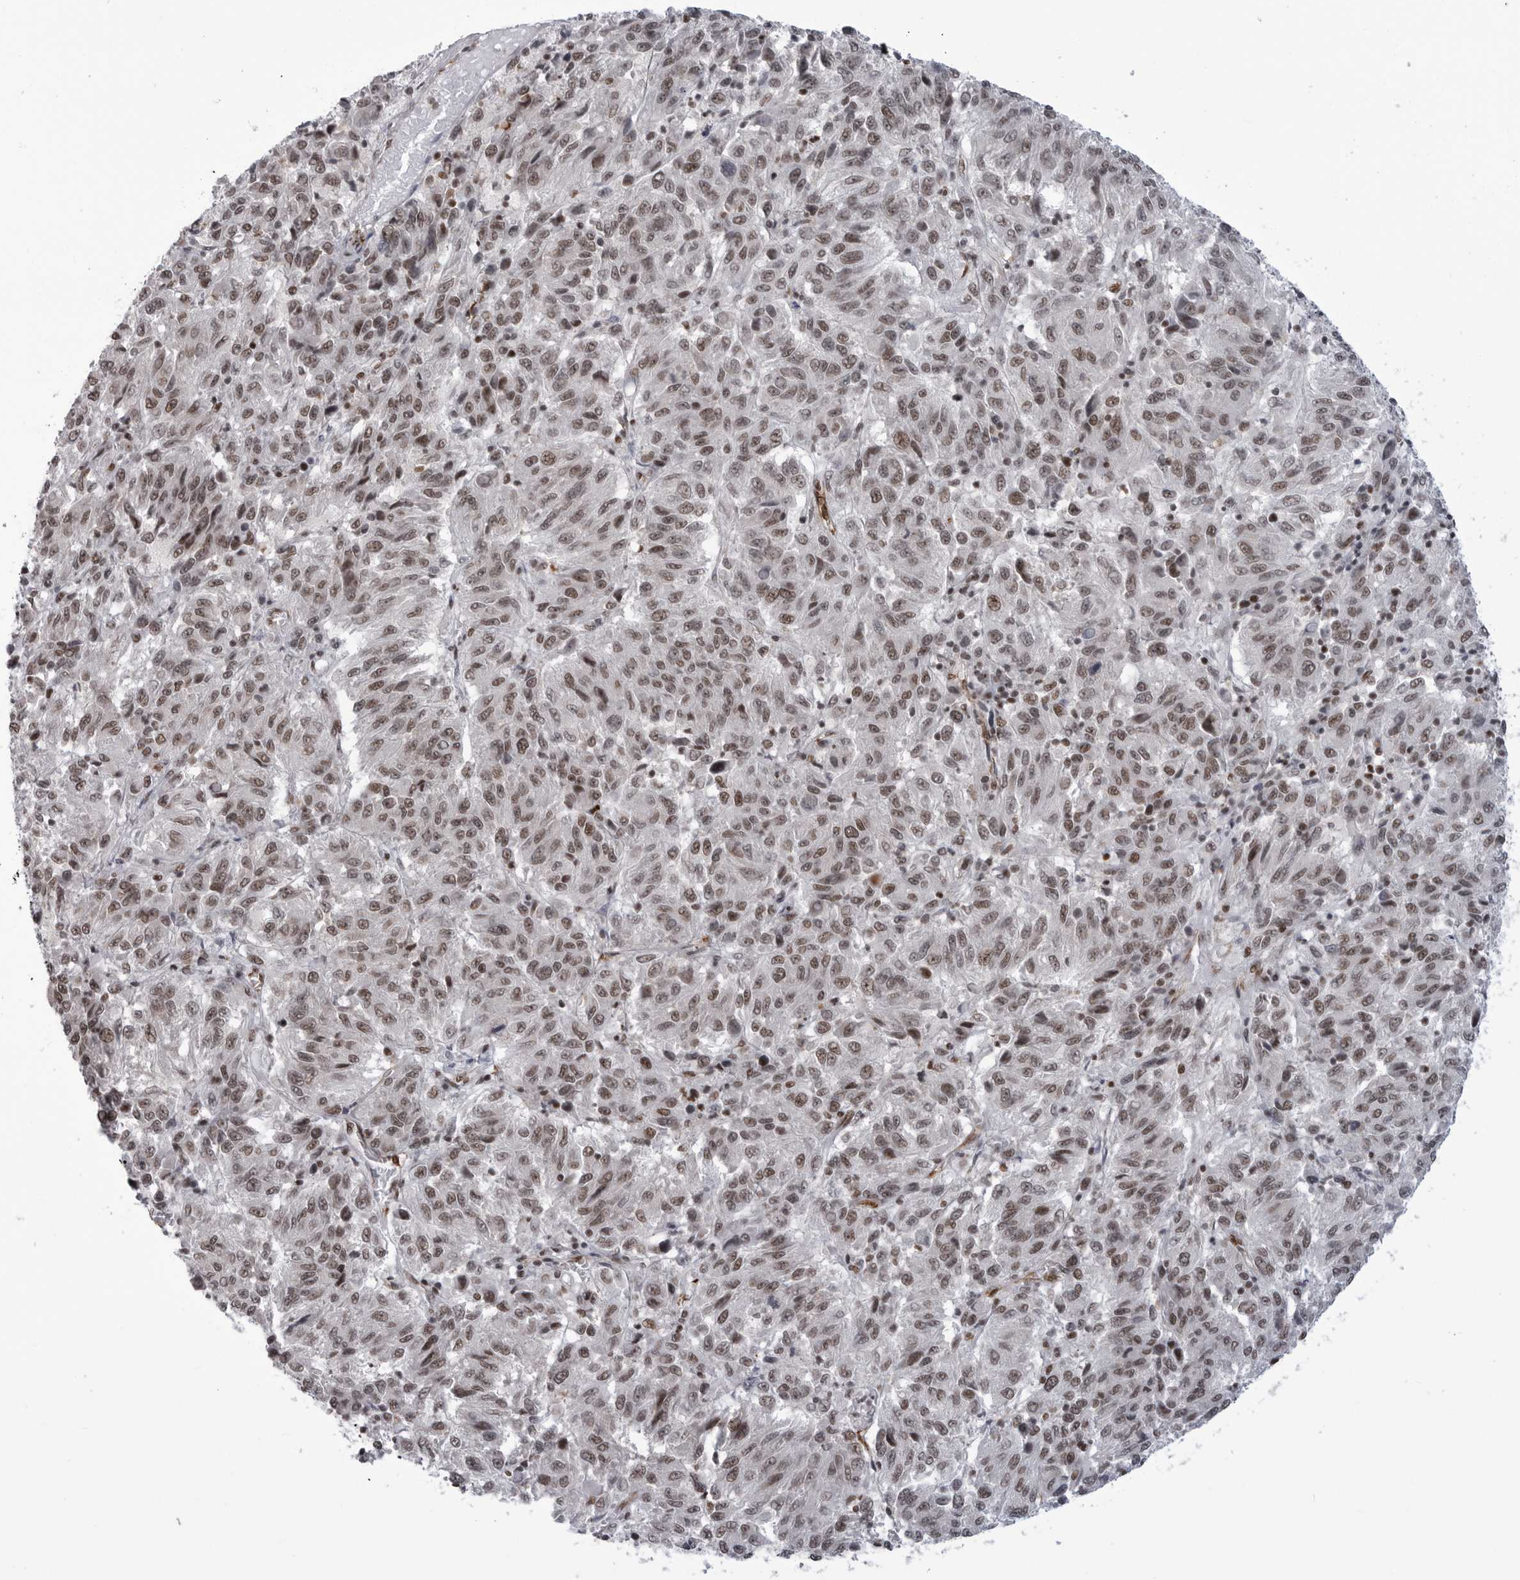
{"staining": {"intensity": "moderate", "quantity": ">75%", "location": "nuclear"}, "tissue": "melanoma", "cell_type": "Tumor cells", "image_type": "cancer", "snomed": [{"axis": "morphology", "description": "Malignant melanoma, NOS"}, {"axis": "topography", "description": "Skin"}], "caption": "Malignant melanoma was stained to show a protein in brown. There is medium levels of moderate nuclear staining in about >75% of tumor cells.", "gene": "RNF26", "patient": {"sex": "female", "age": 82}}